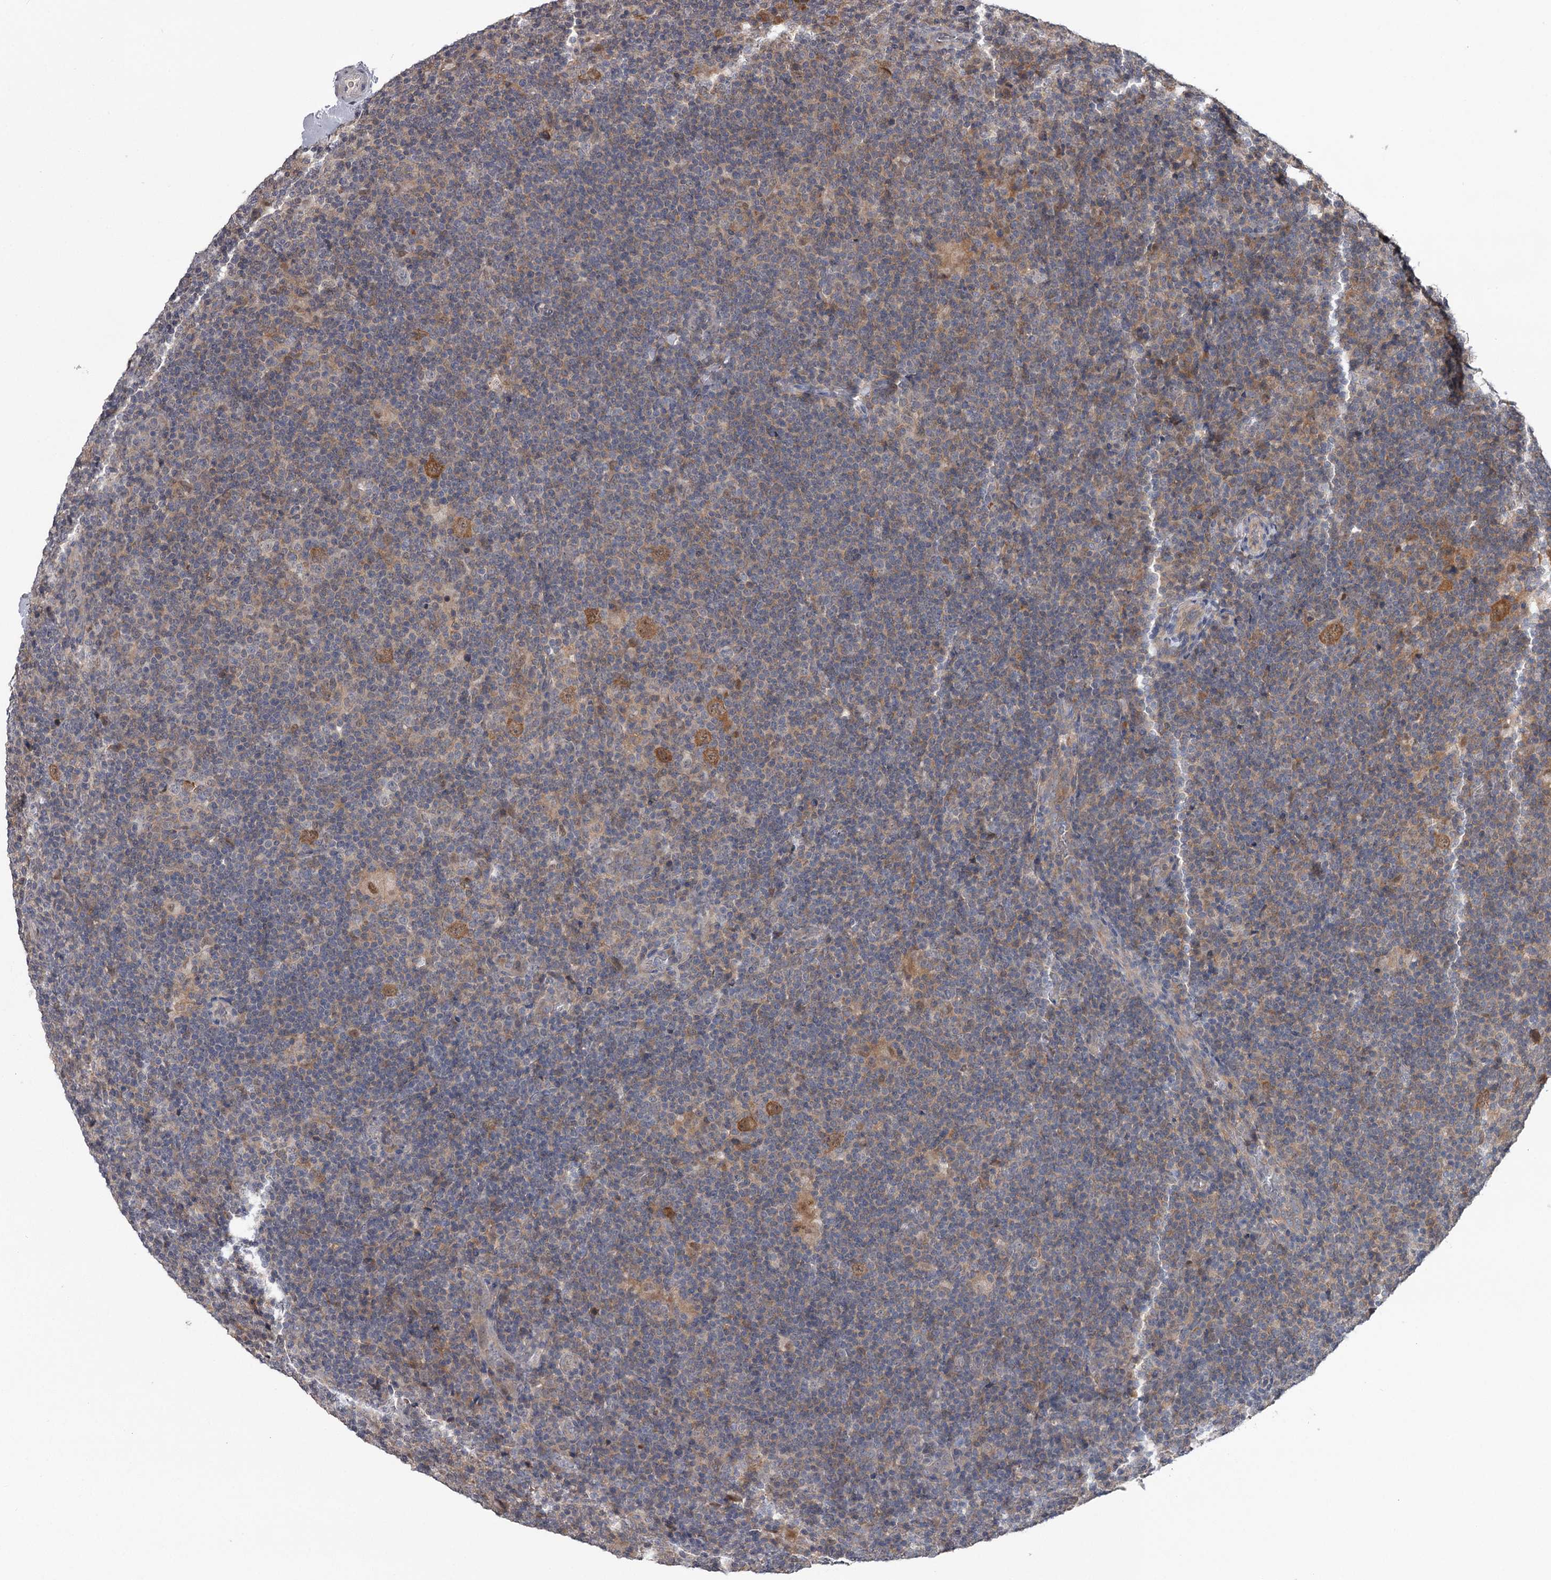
{"staining": {"intensity": "moderate", "quantity": ">75%", "location": "cytoplasmic/membranous"}, "tissue": "lymphoma", "cell_type": "Tumor cells", "image_type": "cancer", "snomed": [{"axis": "morphology", "description": "Hodgkin's disease, NOS"}, {"axis": "topography", "description": "Lymph node"}], "caption": "The image displays staining of Hodgkin's disease, revealing moderate cytoplasmic/membranous protein positivity (brown color) within tumor cells. Immunohistochemistry stains the protein of interest in brown and the nuclei are stained blue.", "gene": "GTSF1", "patient": {"sex": "female", "age": 57}}